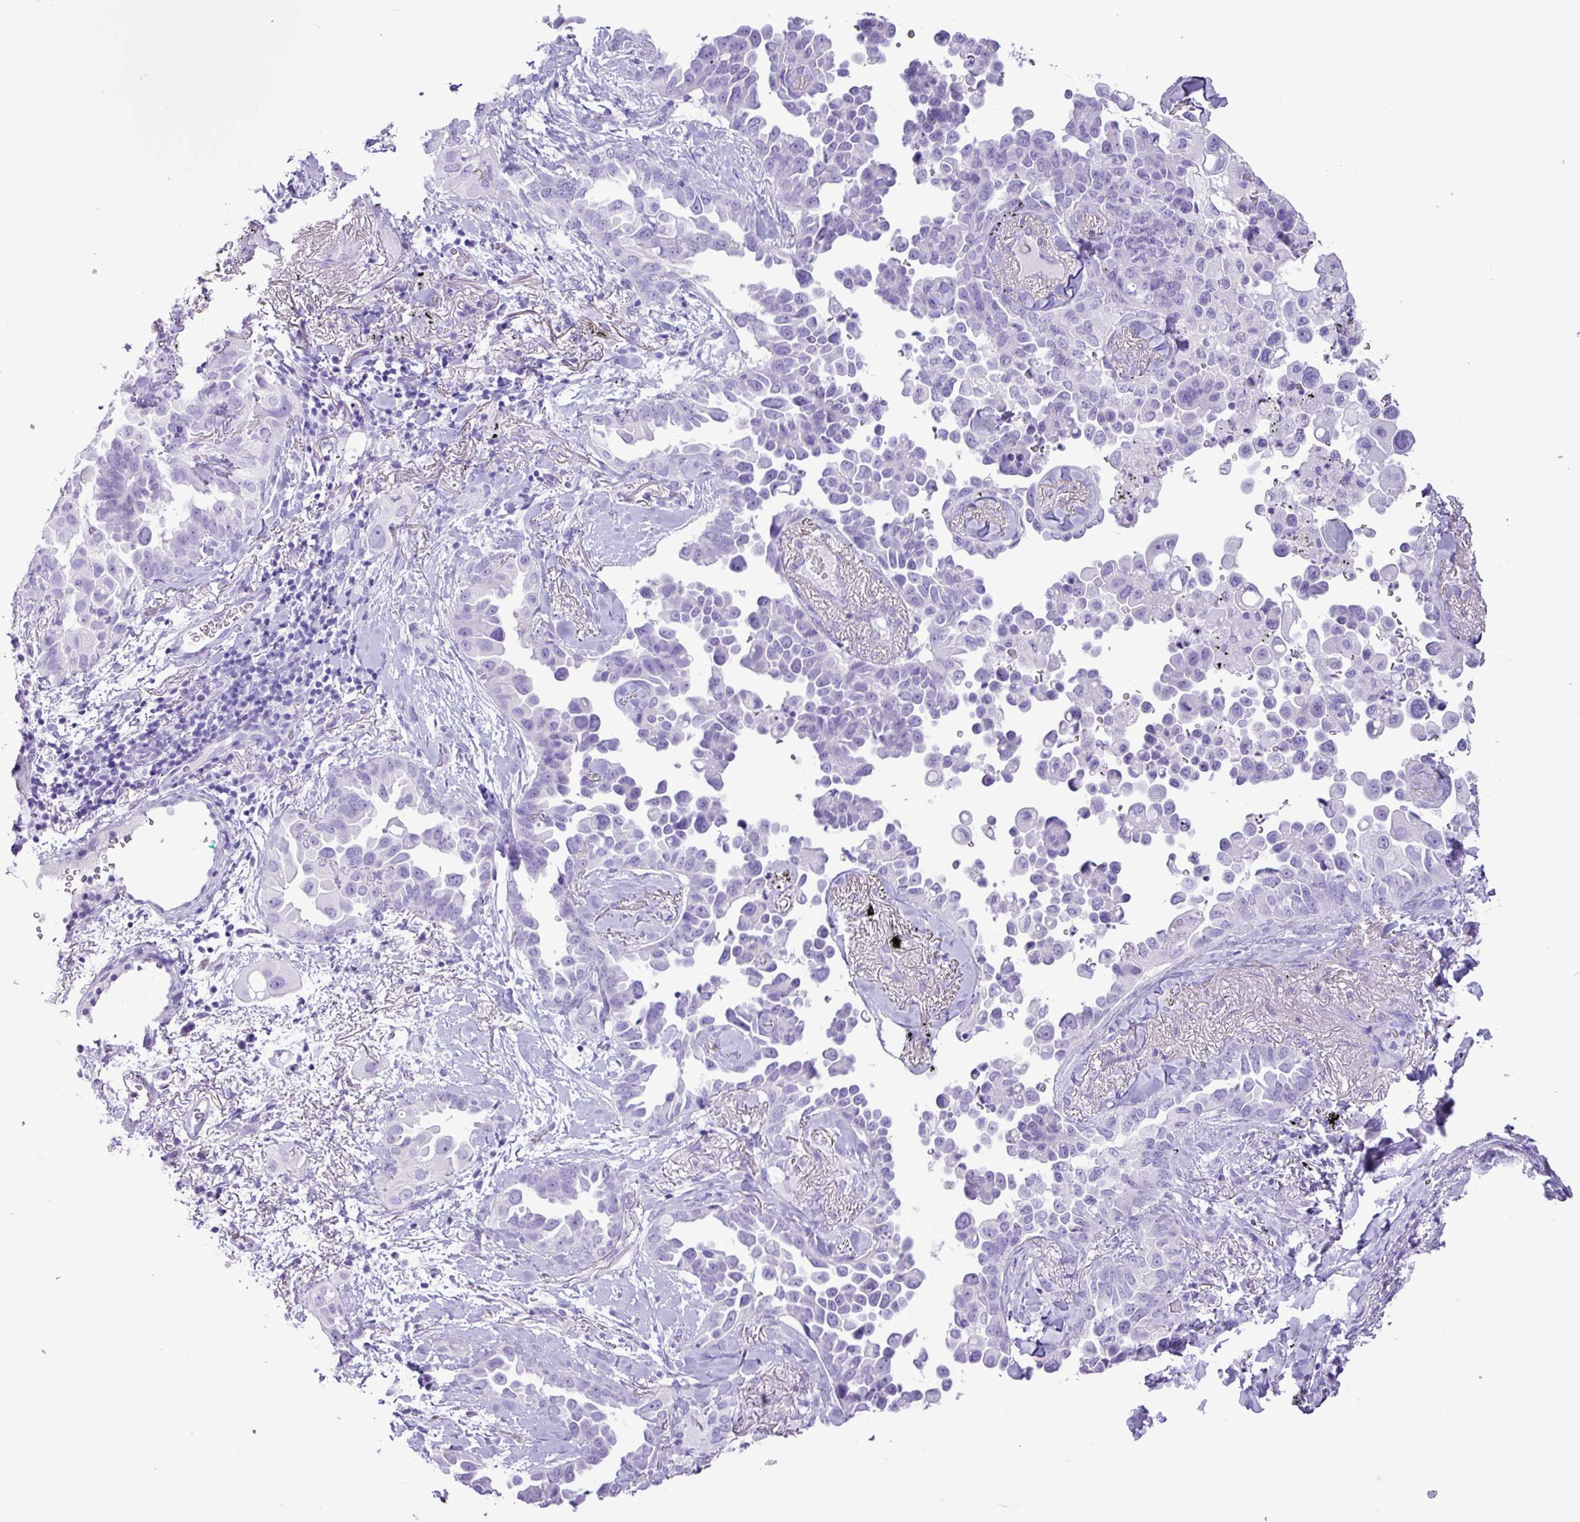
{"staining": {"intensity": "negative", "quantity": "none", "location": "none"}, "tissue": "lung cancer", "cell_type": "Tumor cells", "image_type": "cancer", "snomed": [{"axis": "morphology", "description": "Adenocarcinoma, NOS"}, {"axis": "topography", "description": "Lung"}], "caption": "High magnification brightfield microscopy of adenocarcinoma (lung) stained with DAB (3,3'-diaminobenzidine) (brown) and counterstained with hematoxylin (blue): tumor cells show no significant staining.", "gene": "CKMT2", "patient": {"sex": "female", "age": 67}}